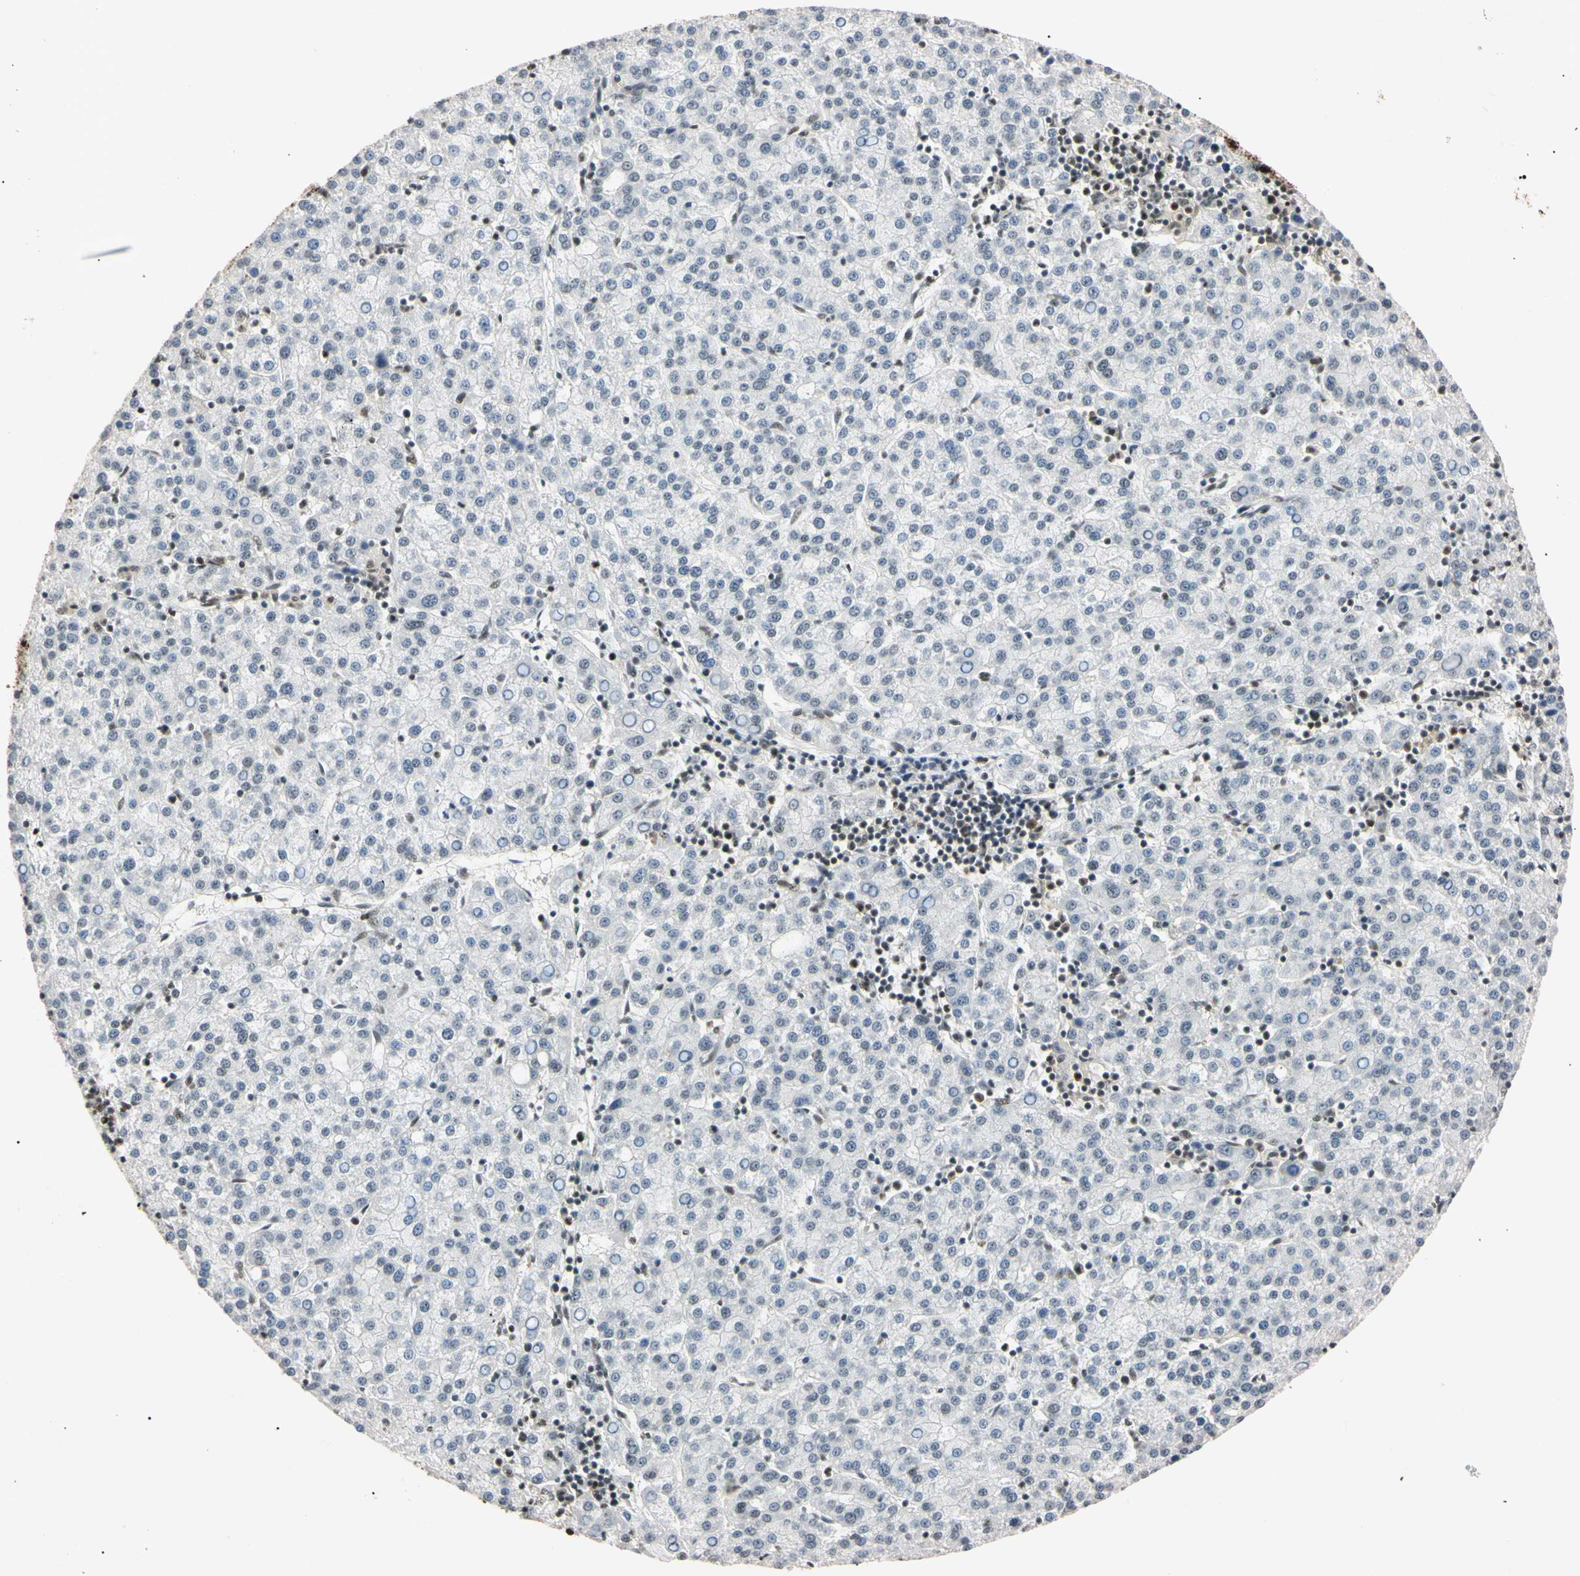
{"staining": {"intensity": "negative", "quantity": "none", "location": "none"}, "tissue": "liver cancer", "cell_type": "Tumor cells", "image_type": "cancer", "snomed": [{"axis": "morphology", "description": "Carcinoma, Hepatocellular, NOS"}, {"axis": "topography", "description": "Liver"}], "caption": "The photomicrograph demonstrates no staining of tumor cells in liver cancer (hepatocellular carcinoma). The staining is performed using DAB brown chromogen with nuclei counter-stained in using hematoxylin.", "gene": "SMARCA5", "patient": {"sex": "female", "age": 58}}